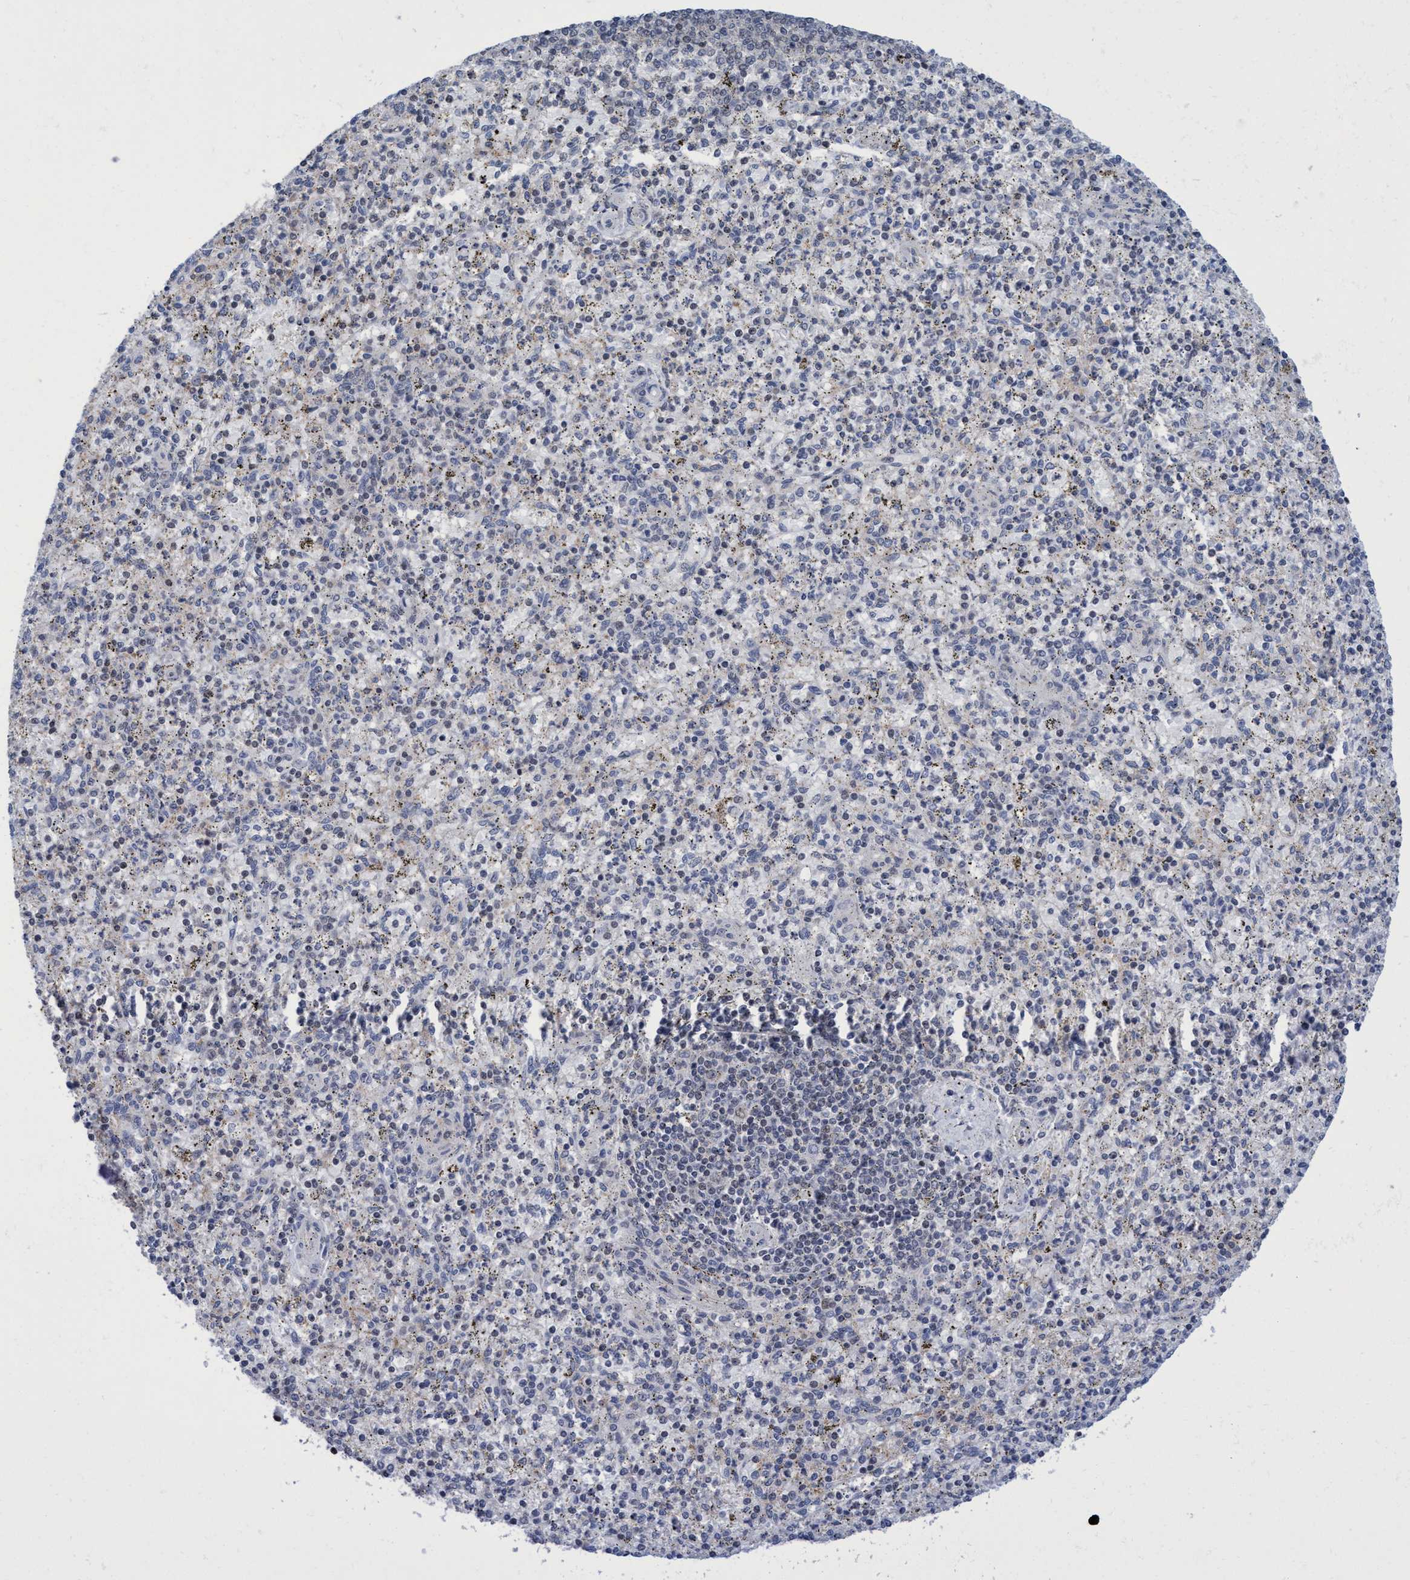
{"staining": {"intensity": "negative", "quantity": "none", "location": "none"}, "tissue": "spleen", "cell_type": "Cells in red pulp", "image_type": "normal", "snomed": [{"axis": "morphology", "description": "Normal tissue, NOS"}, {"axis": "topography", "description": "Spleen"}], "caption": "Spleen stained for a protein using immunohistochemistry (IHC) displays no expression cells in red pulp.", "gene": "C9orf78", "patient": {"sex": "male", "age": 72}}